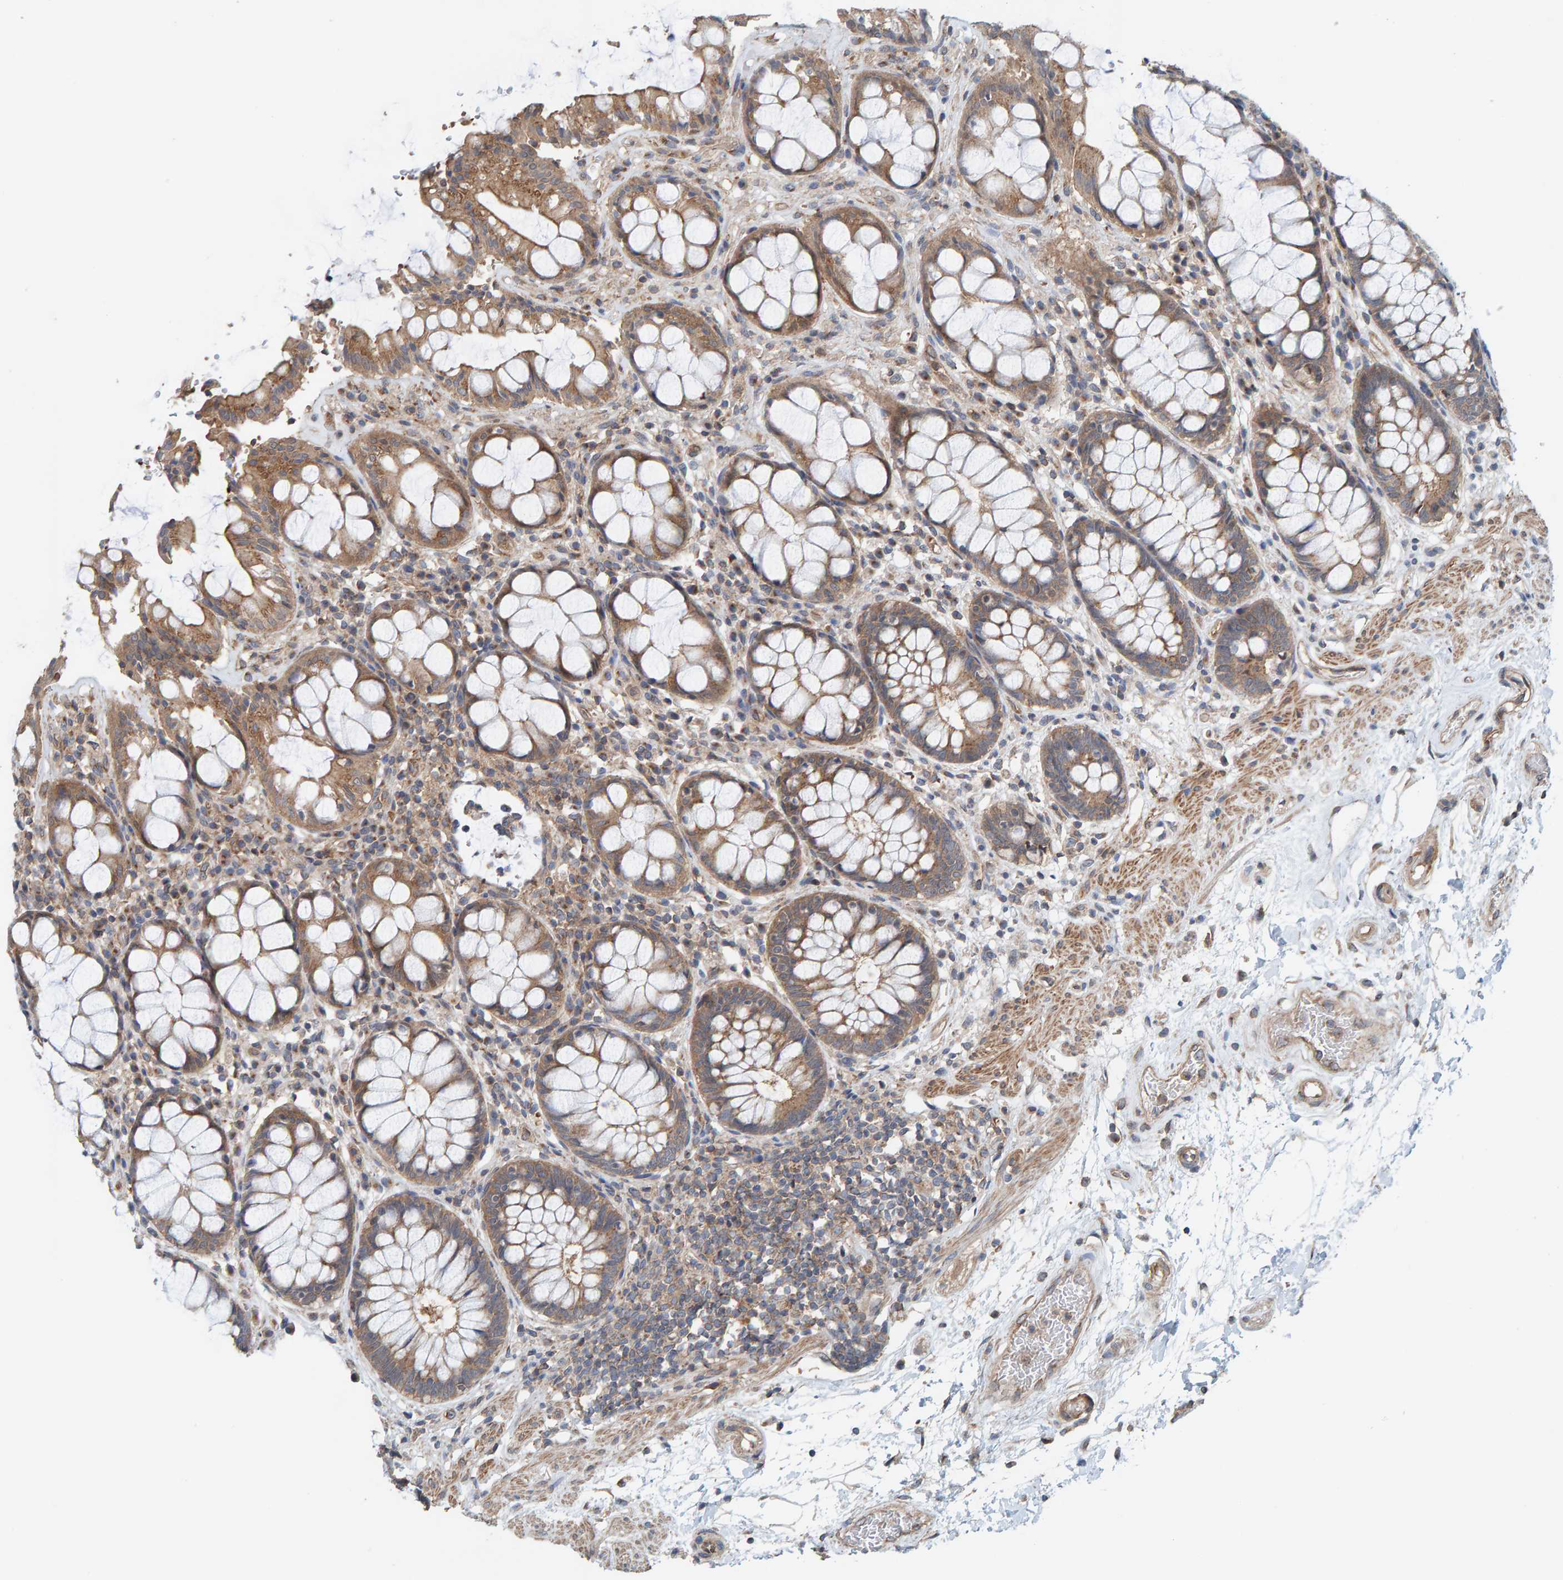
{"staining": {"intensity": "moderate", "quantity": ">75%", "location": "cytoplasmic/membranous"}, "tissue": "rectum", "cell_type": "Glandular cells", "image_type": "normal", "snomed": [{"axis": "morphology", "description": "Normal tissue, NOS"}, {"axis": "topography", "description": "Rectum"}], "caption": "Protein expression analysis of benign rectum demonstrates moderate cytoplasmic/membranous expression in approximately >75% of glandular cells.", "gene": "UBAP1", "patient": {"sex": "male", "age": 64}}